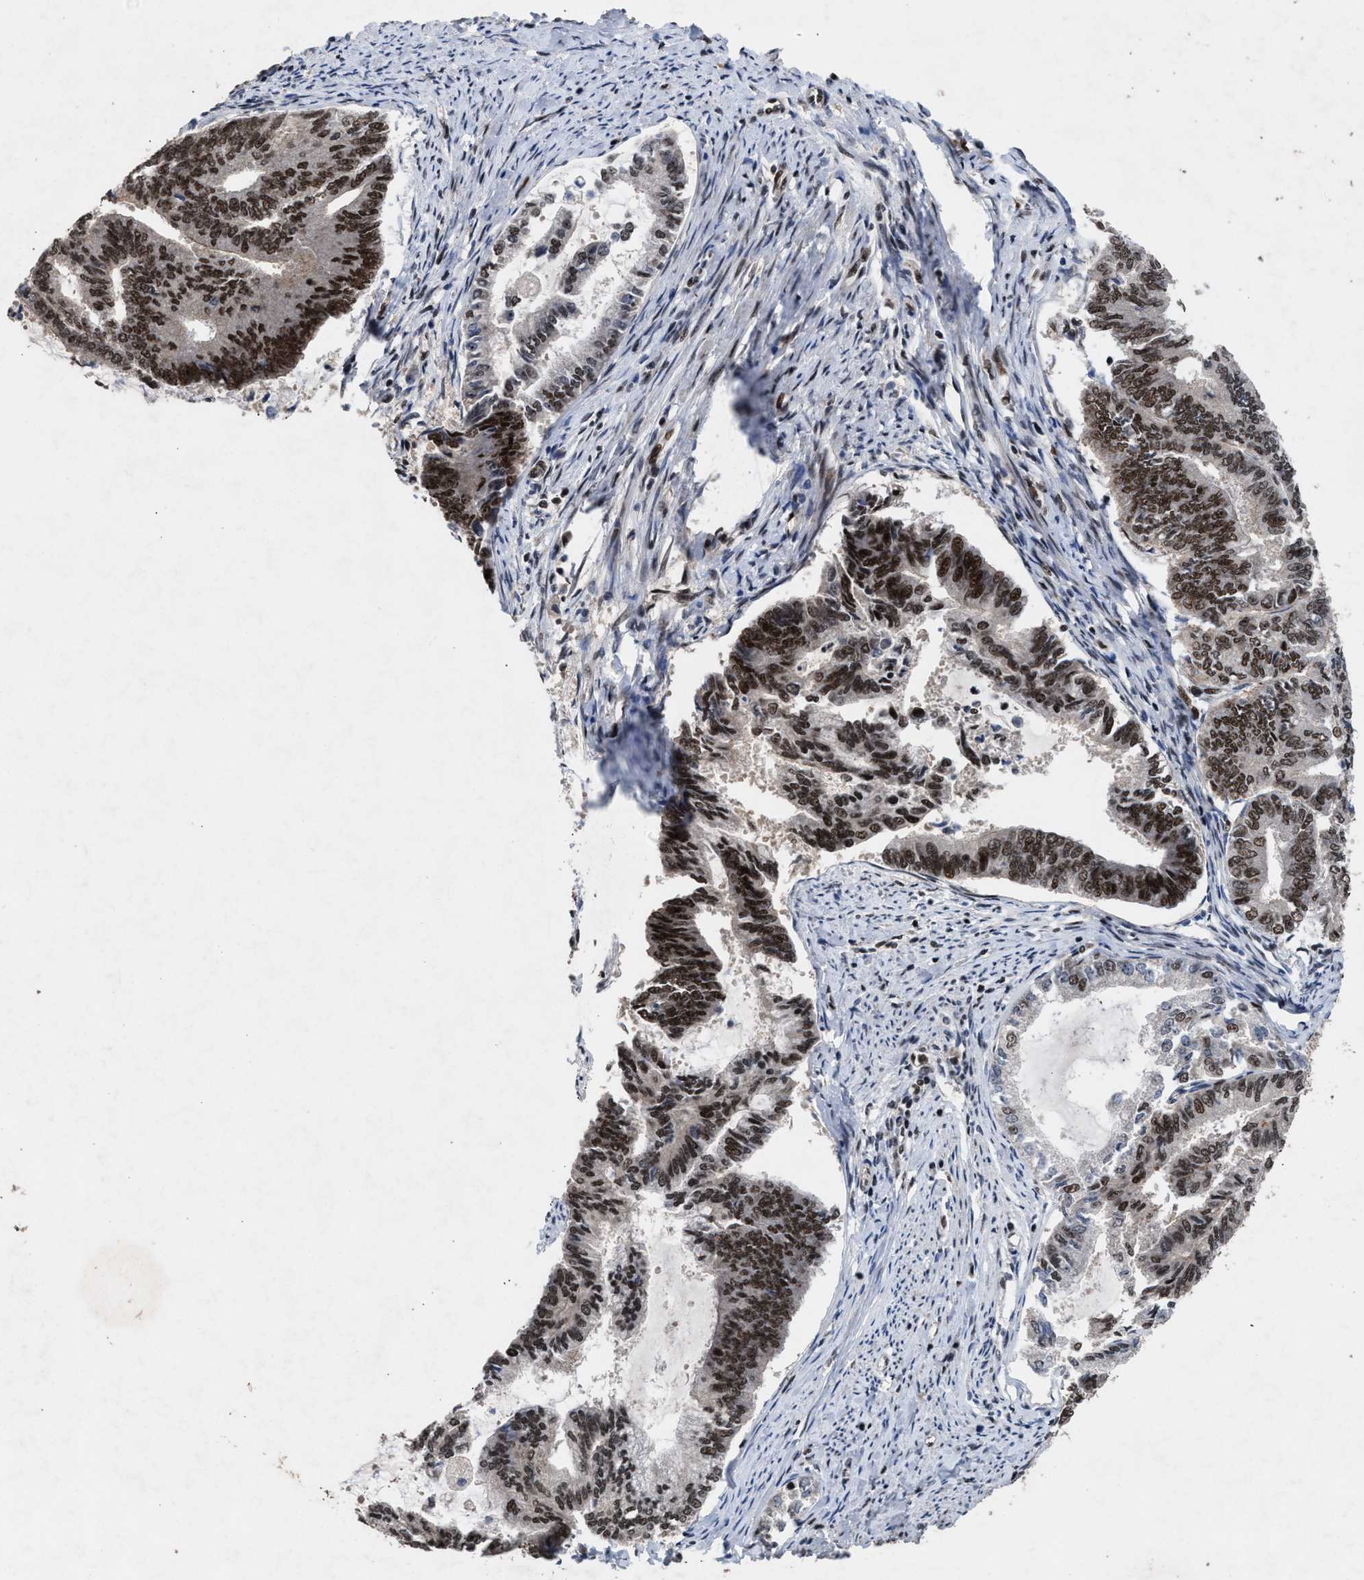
{"staining": {"intensity": "moderate", "quantity": ">75%", "location": "nuclear"}, "tissue": "endometrial cancer", "cell_type": "Tumor cells", "image_type": "cancer", "snomed": [{"axis": "morphology", "description": "Adenocarcinoma, NOS"}, {"axis": "topography", "description": "Endometrium"}], "caption": "Immunohistochemical staining of human endometrial cancer reveals medium levels of moderate nuclear protein staining in about >75% of tumor cells. (Brightfield microscopy of DAB IHC at high magnification).", "gene": "WIZ", "patient": {"sex": "female", "age": 86}}